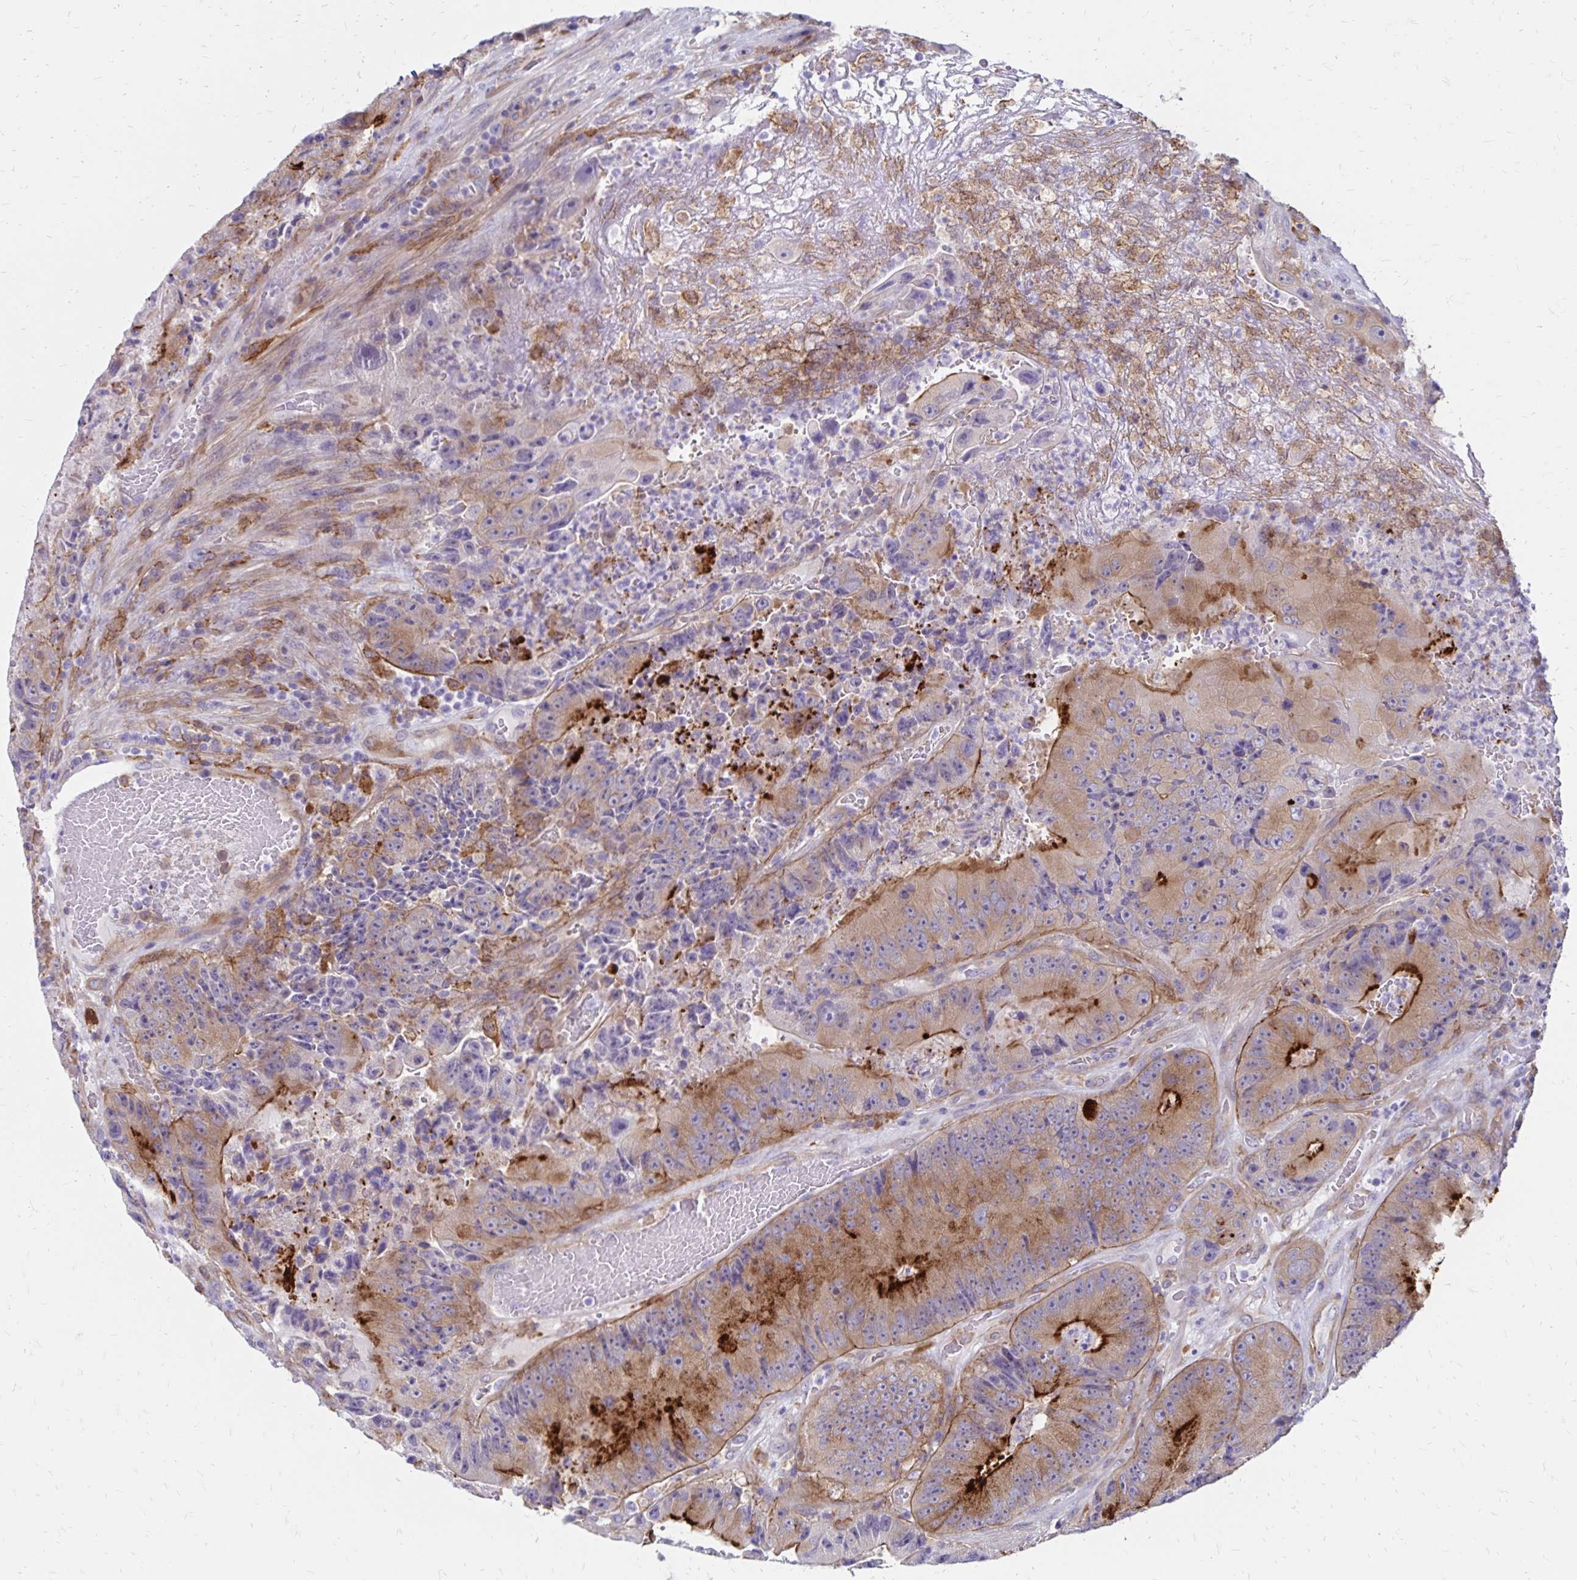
{"staining": {"intensity": "strong", "quantity": "25%-75%", "location": "cytoplasmic/membranous"}, "tissue": "colorectal cancer", "cell_type": "Tumor cells", "image_type": "cancer", "snomed": [{"axis": "morphology", "description": "Adenocarcinoma, NOS"}, {"axis": "topography", "description": "Colon"}], "caption": "Immunohistochemical staining of adenocarcinoma (colorectal) exhibits high levels of strong cytoplasmic/membranous protein staining in about 25%-75% of tumor cells.", "gene": "TNS3", "patient": {"sex": "female", "age": 86}}